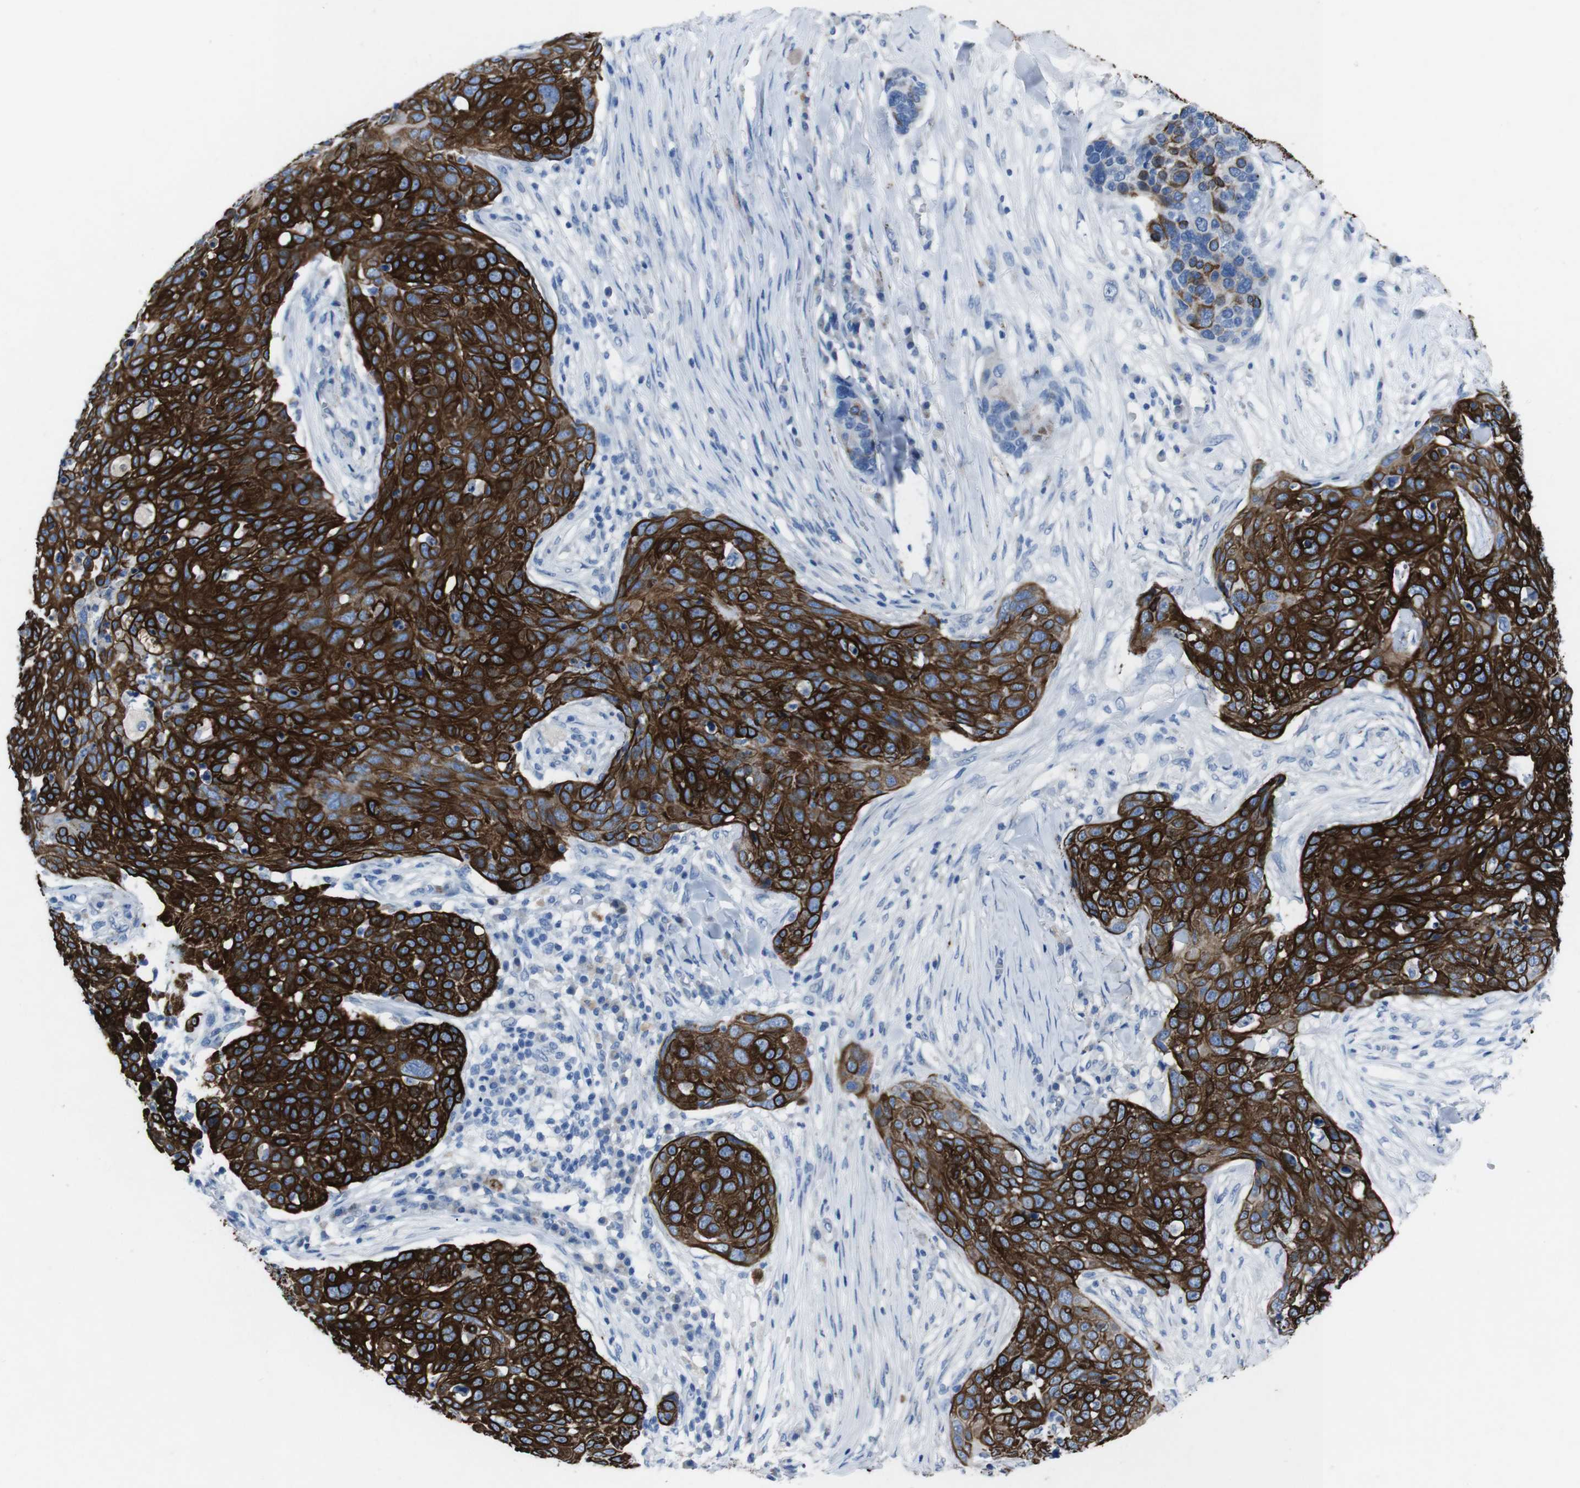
{"staining": {"intensity": "strong", "quantity": ">75%", "location": "cytoplasmic/membranous"}, "tissue": "skin cancer", "cell_type": "Tumor cells", "image_type": "cancer", "snomed": [{"axis": "morphology", "description": "Squamous cell carcinoma in situ, NOS"}, {"axis": "morphology", "description": "Squamous cell carcinoma, NOS"}, {"axis": "topography", "description": "Skin"}], "caption": "Strong cytoplasmic/membranous expression is appreciated in about >75% of tumor cells in skin squamous cell carcinoma.", "gene": "GJB2", "patient": {"sex": "male", "age": 93}}